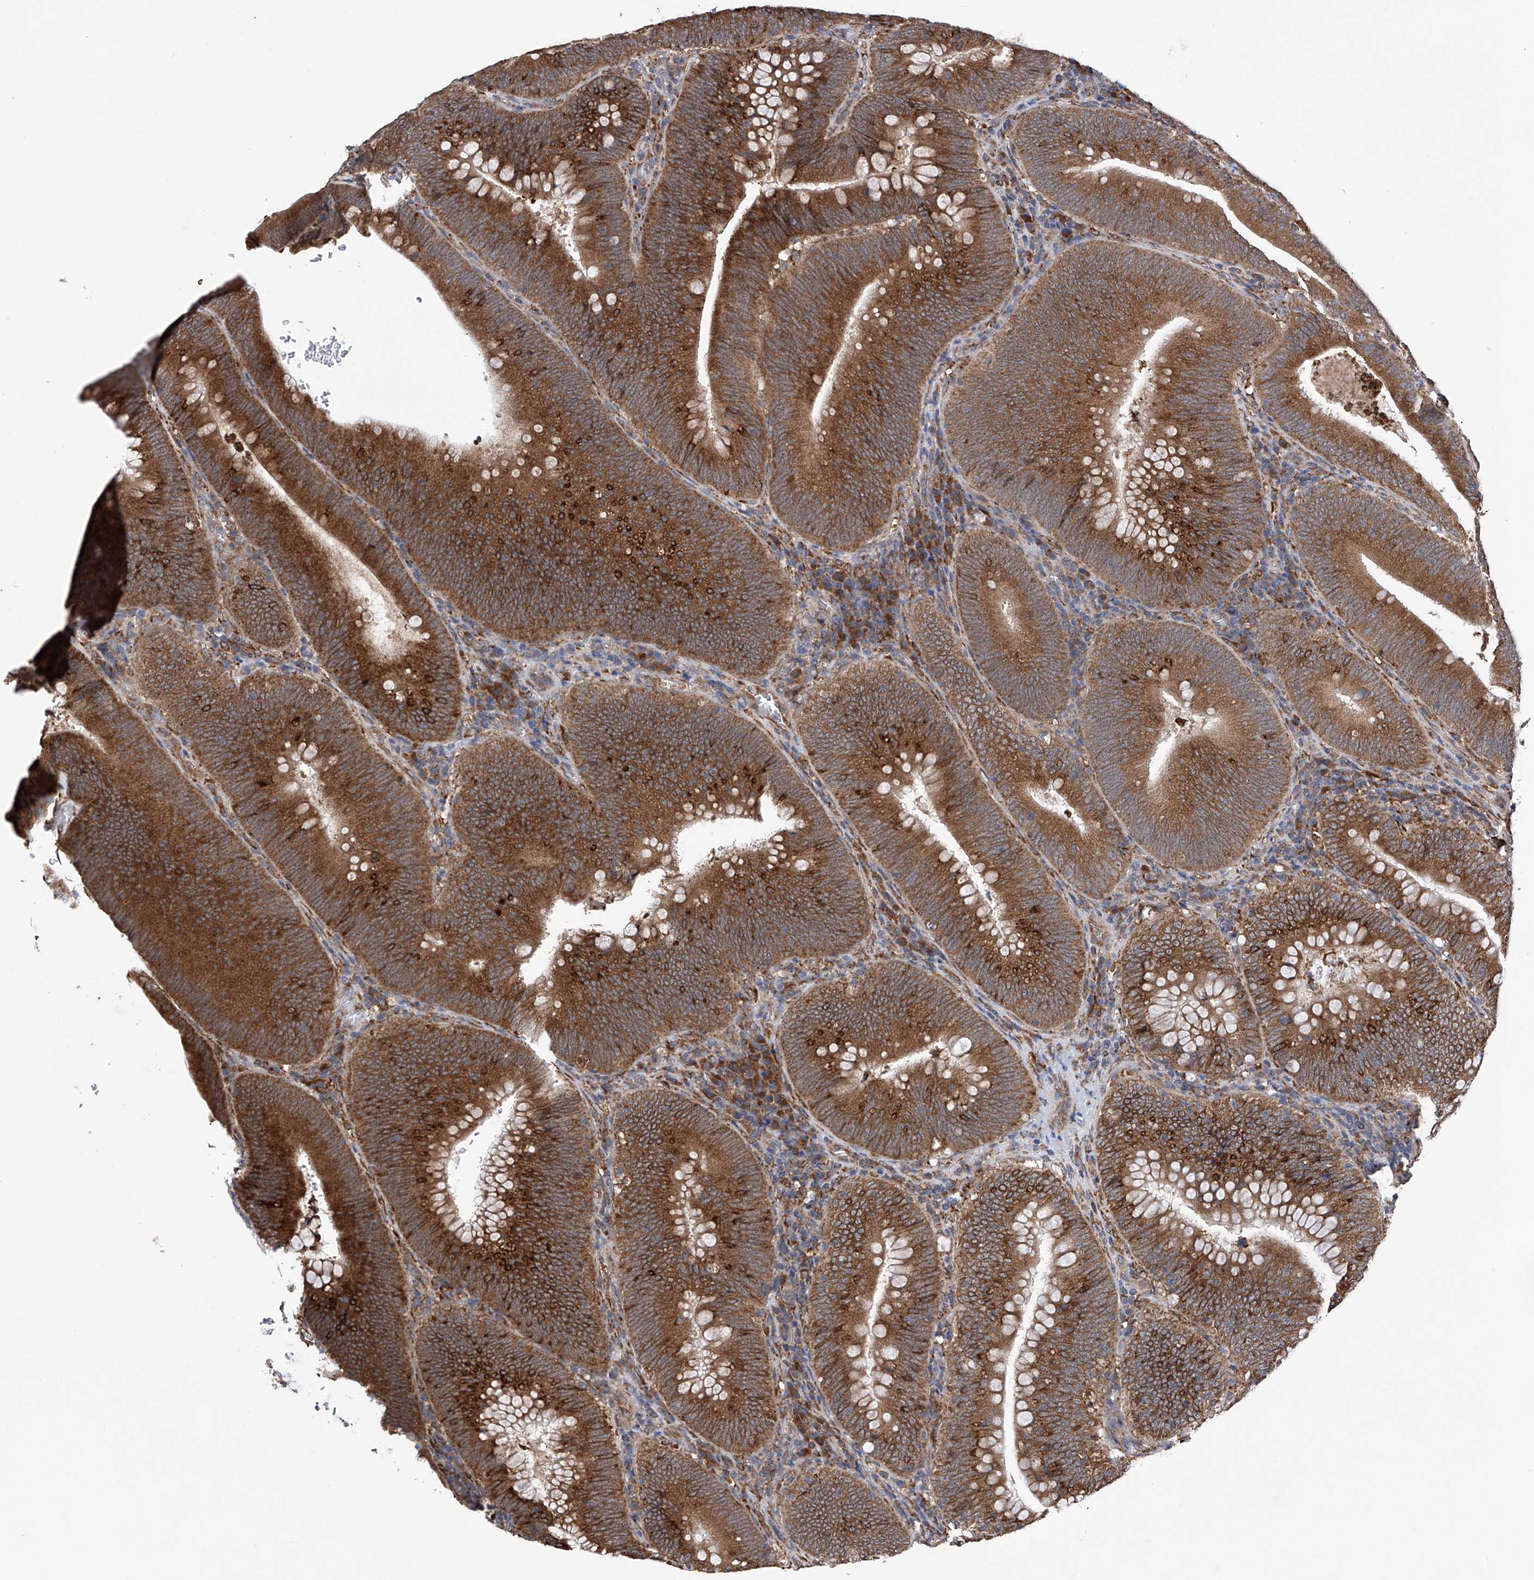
{"staining": {"intensity": "strong", "quantity": ">75%", "location": "cytoplasmic/membranous"}, "tissue": "colorectal cancer", "cell_type": "Tumor cells", "image_type": "cancer", "snomed": [{"axis": "morphology", "description": "Normal tissue, NOS"}, {"axis": "topography", "description": "Colon"}], "caption": "Colorectal cancer stained with DAB immunohistochemistry (IHC) exhibits high levels of strong cytoplasmic/membranous positivity in about >75% of tumor cells.", "gene": "DNAH8", "patient": {"sex": "female", "age": 82}}